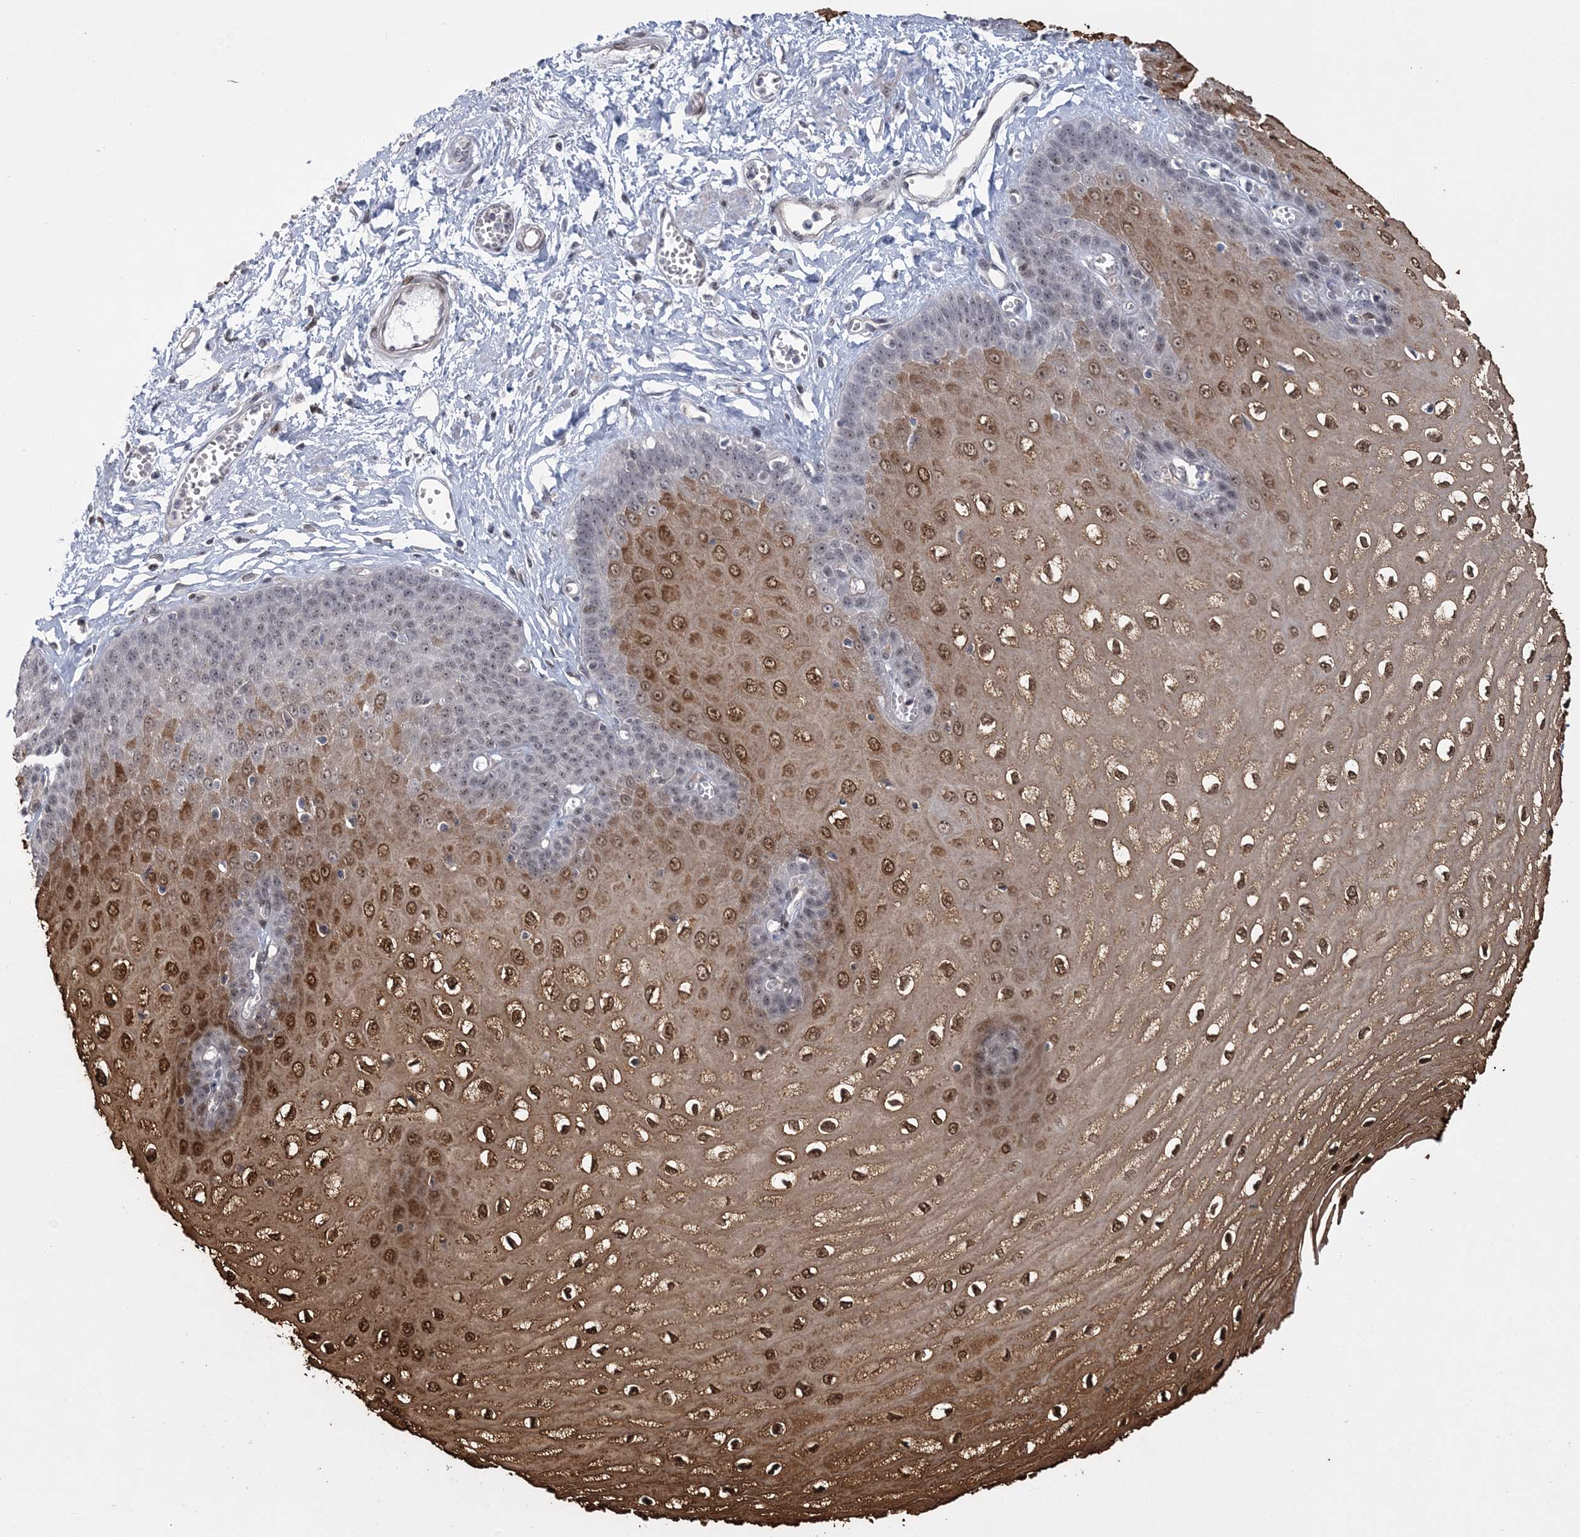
{"staining": {"intensity": "moderate", "quantity": "25%-75%", "location": "cytoplasmic/membranous,nuclear"}, "tissue": "esophagus", "cell_type": "Squamous epithelial cells", "image_type": "normal", "snomed": [{"axis": "morphology", "description": "Normal tissue, NOS"}, {"axis": "topography", "description": "Esophagus"}], "caption": "A brown stain shows moderate cytoplasmic/membranous,nuclear positivity of a protein in squamous epithelial cells of unremarkable human esophagus.", "gene": "HOMEZ", "patient": {"sex": "male", "age": 60}}